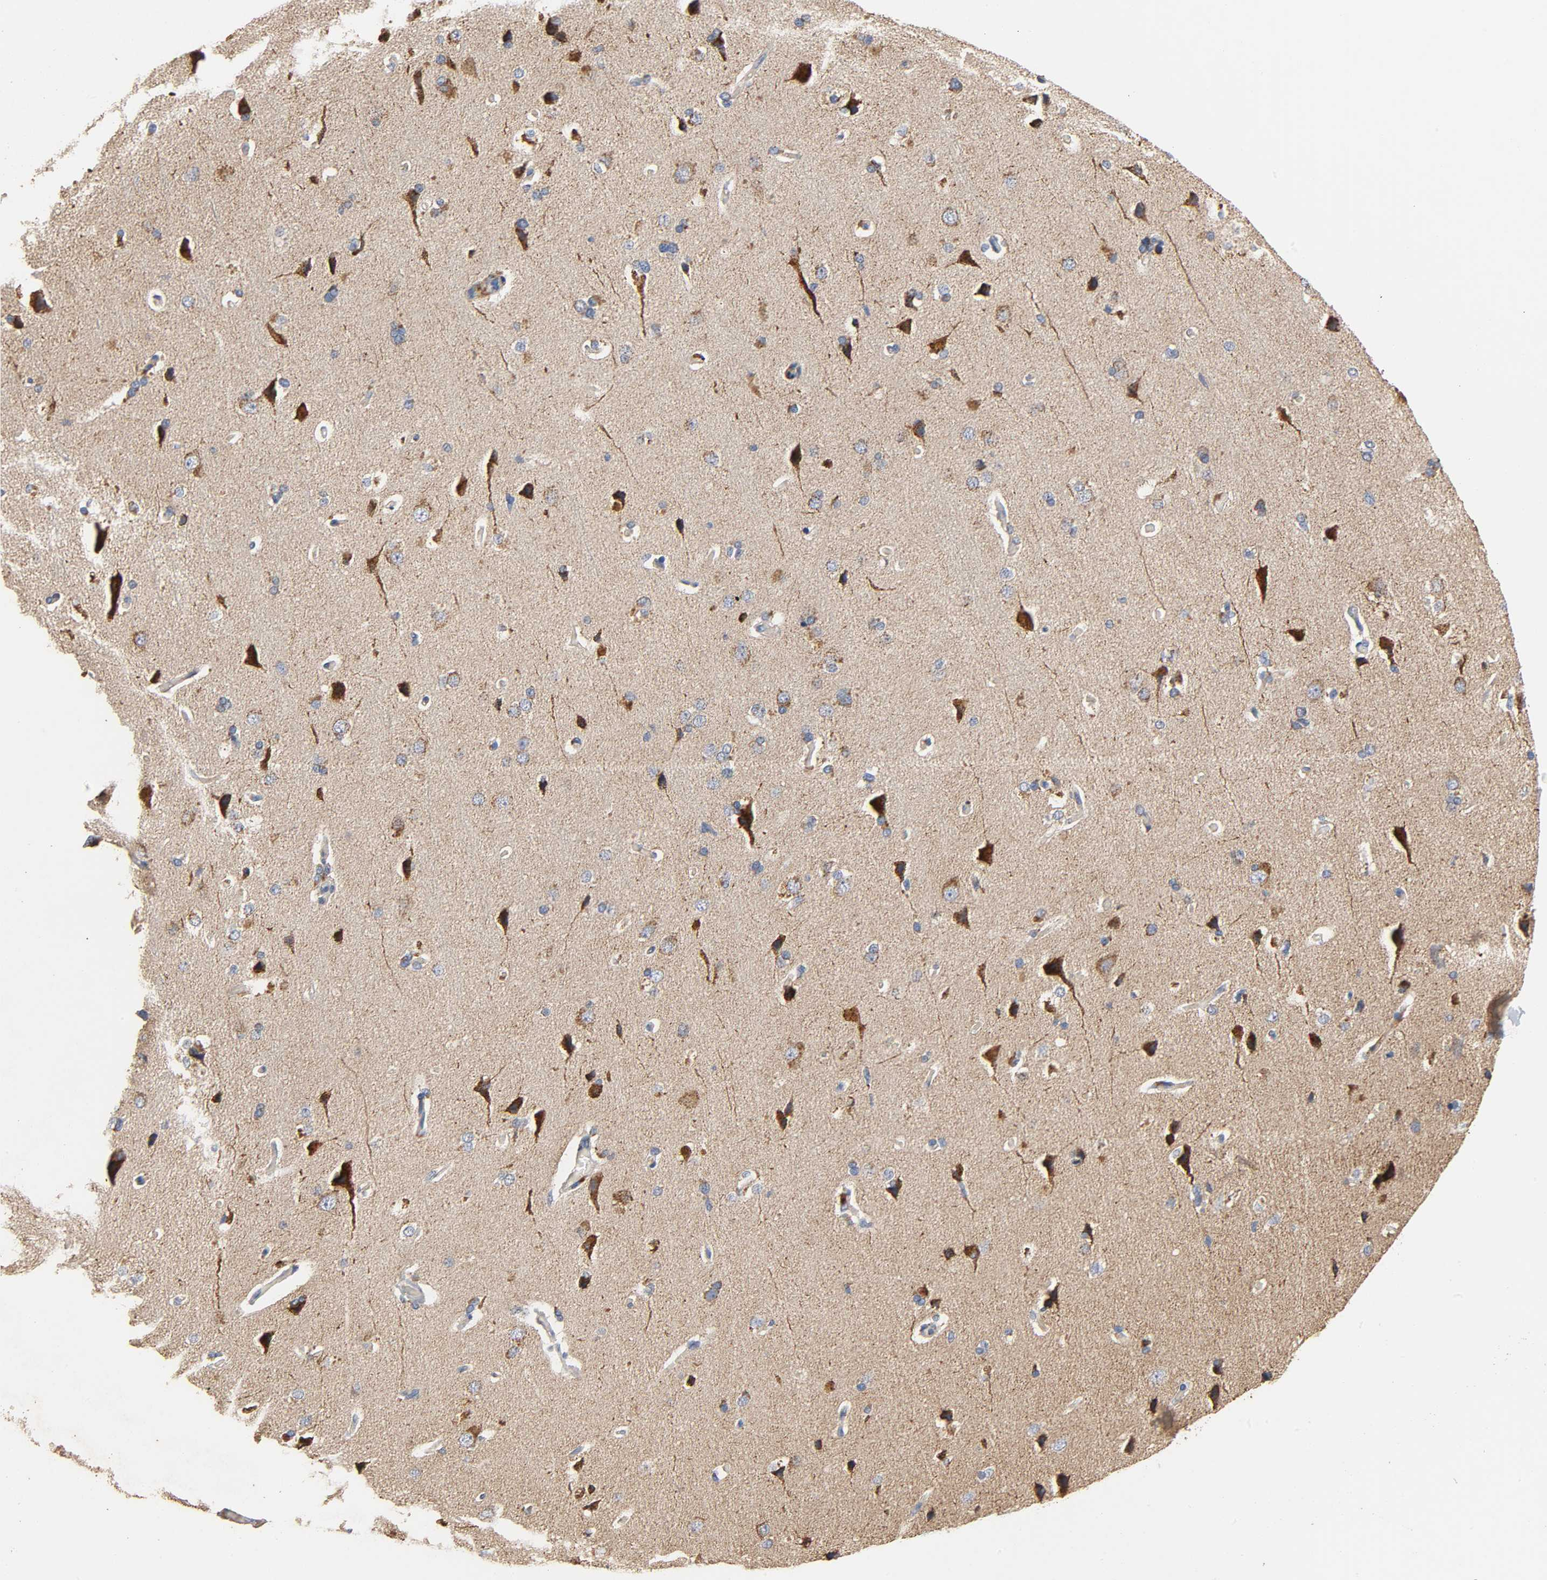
{"staining": {"intensity": "weak", "quantity": ">75%", "location": "cytoplasmic/membranous"}, "tissue": "cerebral cortex", "cell_type": "Endothelial cells", "image_type": "normal", "snomed": [{"axis": "morphology", "description": "Normal tissue, NOS"}, {"axis": "topography", "description": "Cerebral cortex"}], "caption": "Cerebral cortex stained with a brown dye displays weak cytoplasmic/membranous positive positivity in about >75% of endothelial cells.", "gene": "NDUFS3", "patient": {"sex": "male", "age": 62}}